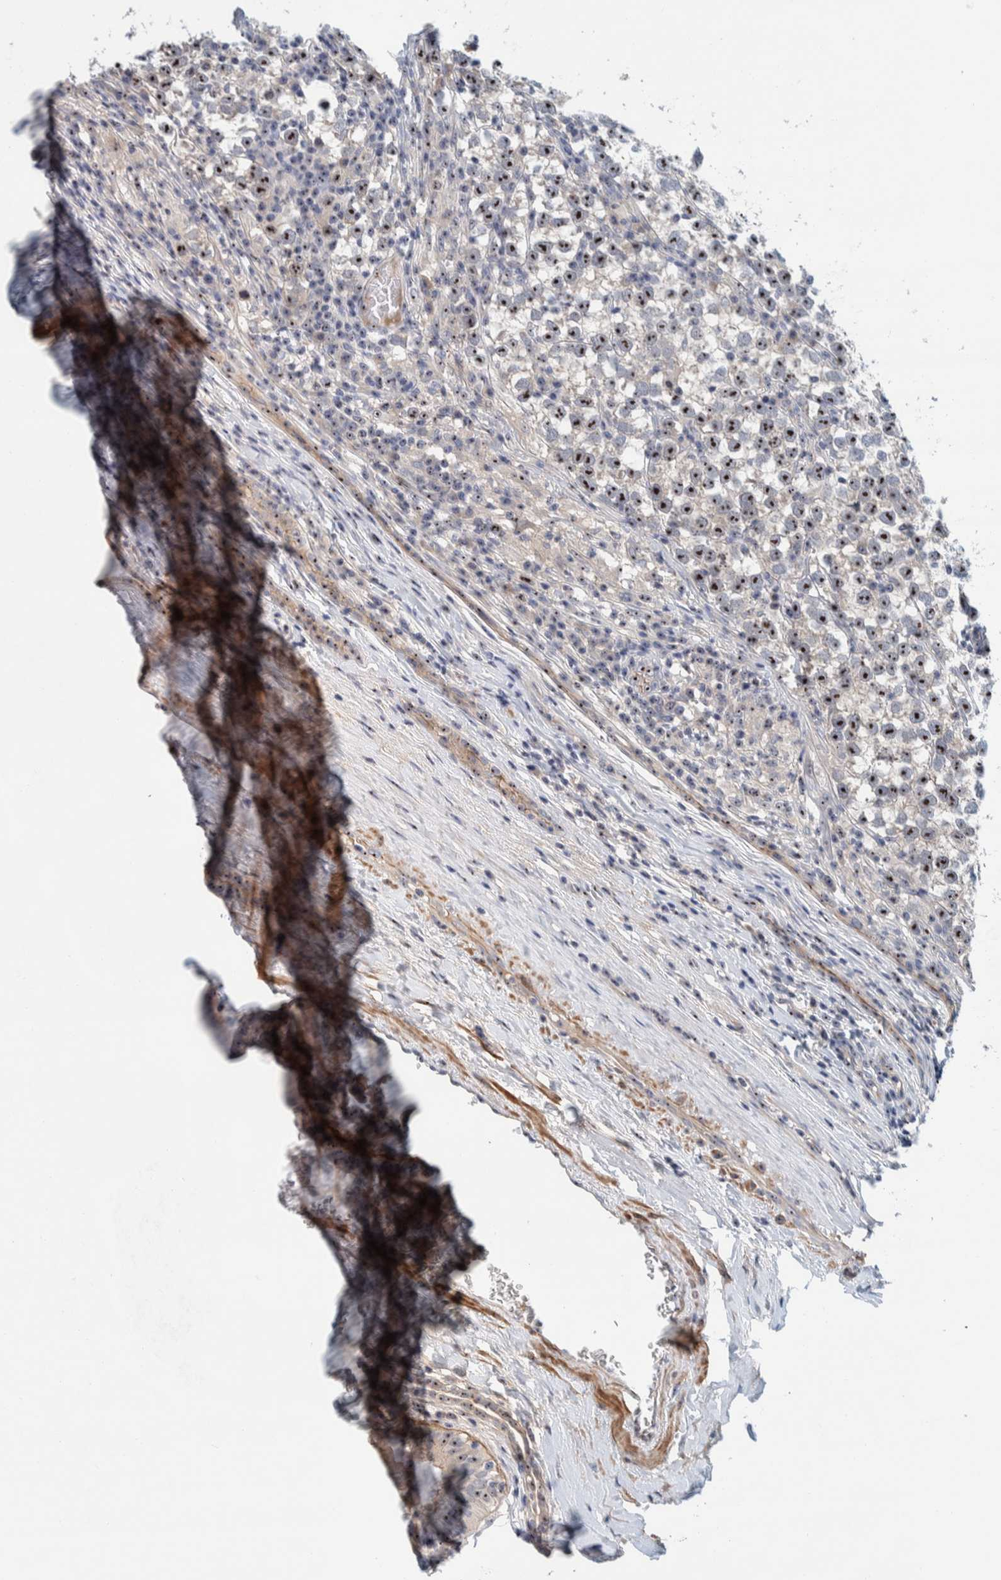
{"staining": {"intensity": "strong", "quantity": ">75%", "location": "nuclear"}, "tissue": "testis cancer", "cell_type": "Tumor cells", "image_type": "cancer", "snomed": [{"axis": "morphology", "description": "Normal tissue, NOS"}, {"axis": "morphology", "description": "Seminoma, NOS"}, {"axis": "topography", "description": "Testis"}], "caption": "Strong nuclear expression is identified in approximately >75% of tumor cells in testis cancer (seminoma). (brown staining indicates protein expression, while blue staining denotes nuclei).", "gene": "NOL11", "patient": {"sex": "male", "age": 43}}